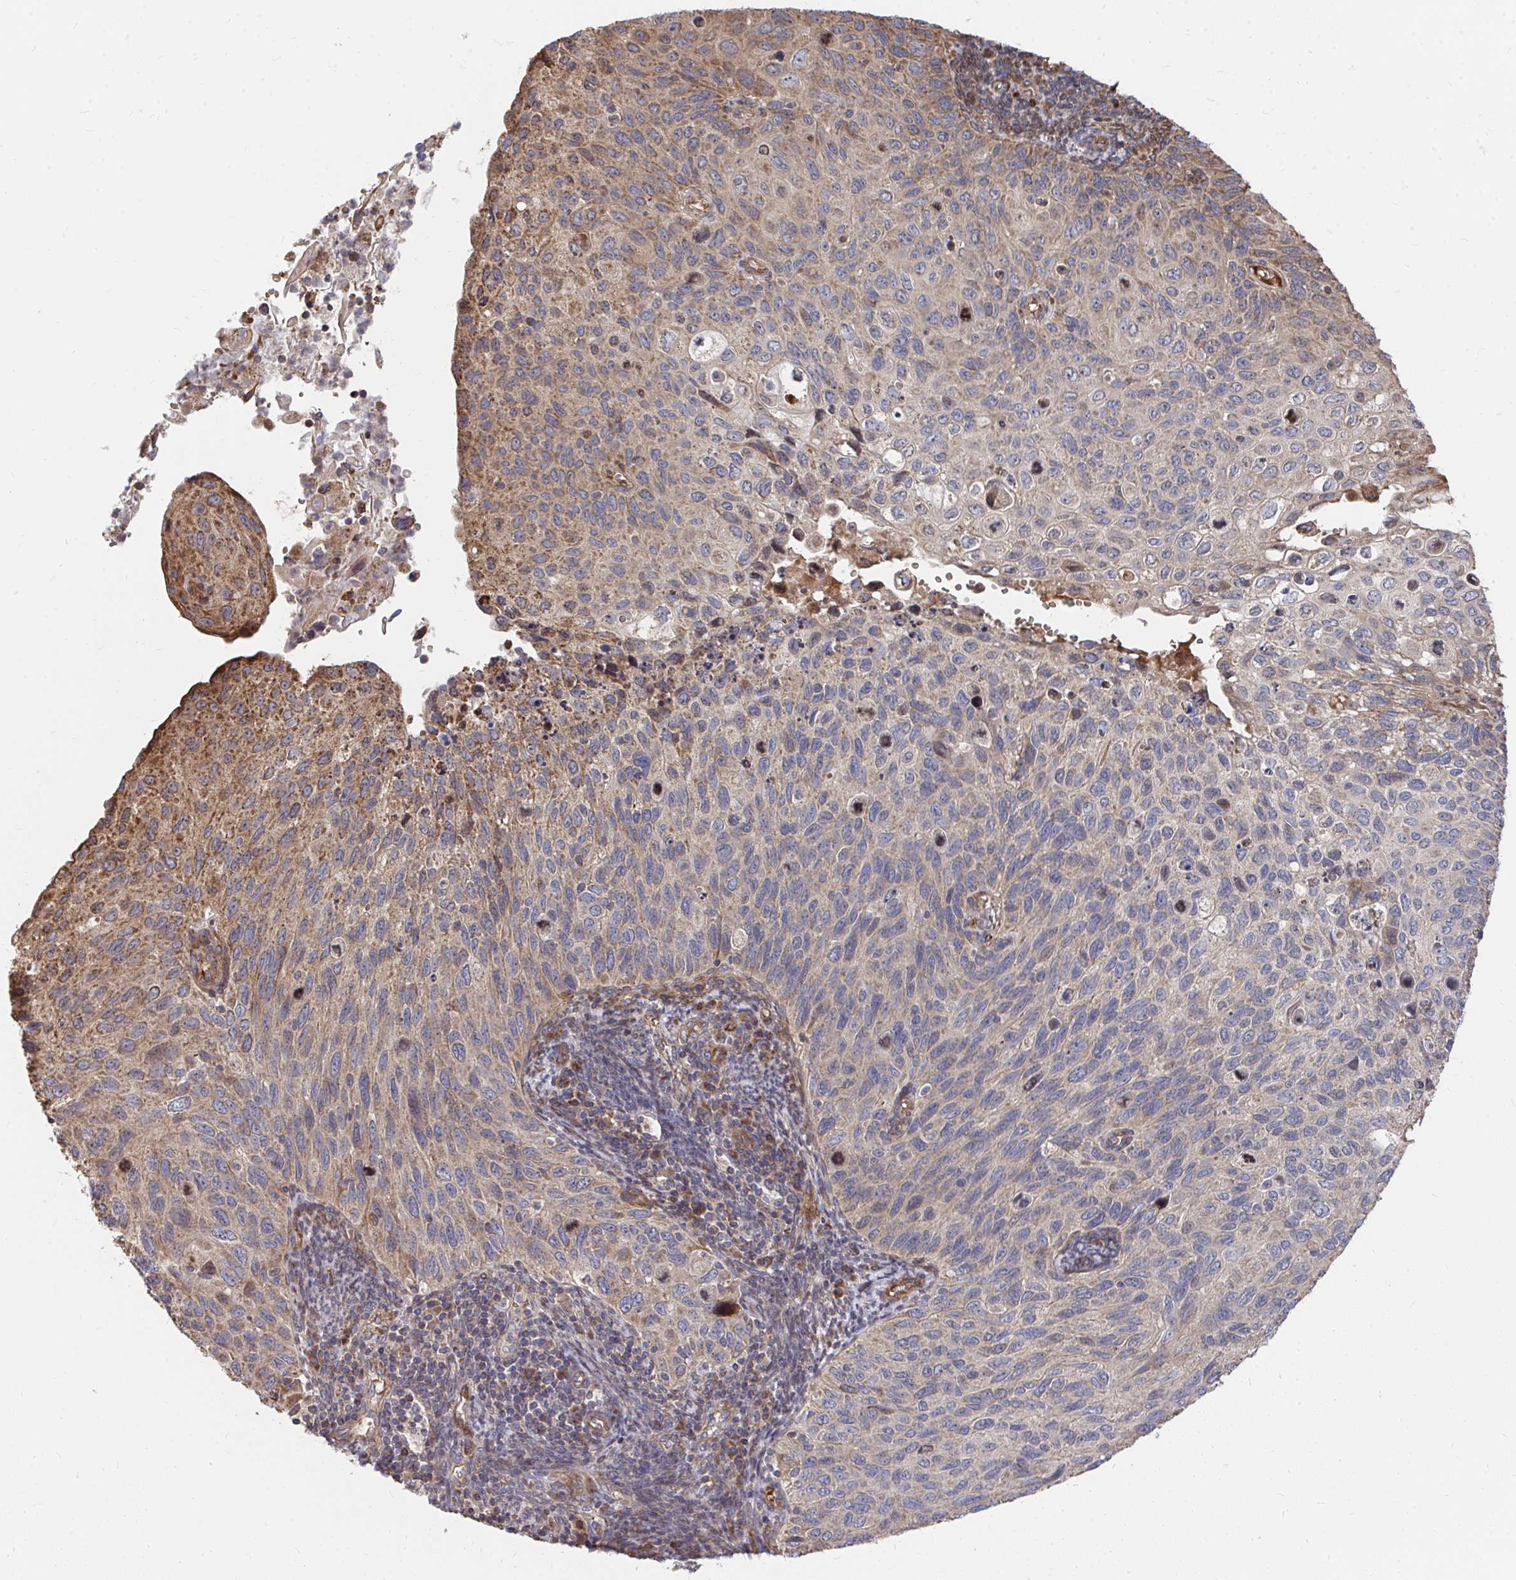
{"staining": {"intensity": "moderate", "quantity": "25%-75%", "location": "cytoplasmic/membranous"}, "tissue": "cervical cancer", "cell_type": "Tumor cells", "image_type": "cancer", "snomed": [{"axis": "morphology", "description": "Squamous cell carcinoma, NOS"}, {"axis": "topography", "description": "Cervix"}], "caption": "Squamous cell carcinoma (cervical) stained with IHC exhibits moderate cytoplasmic/membranous expression in about 25%-75% of tumor cells. The staining was performed using DAB, with brown indicating positive protein expression. Nuclei are stained blue with hematoxylin.", "gene": "FAM89A", "patient": {"sex": "female", "age": 70}}